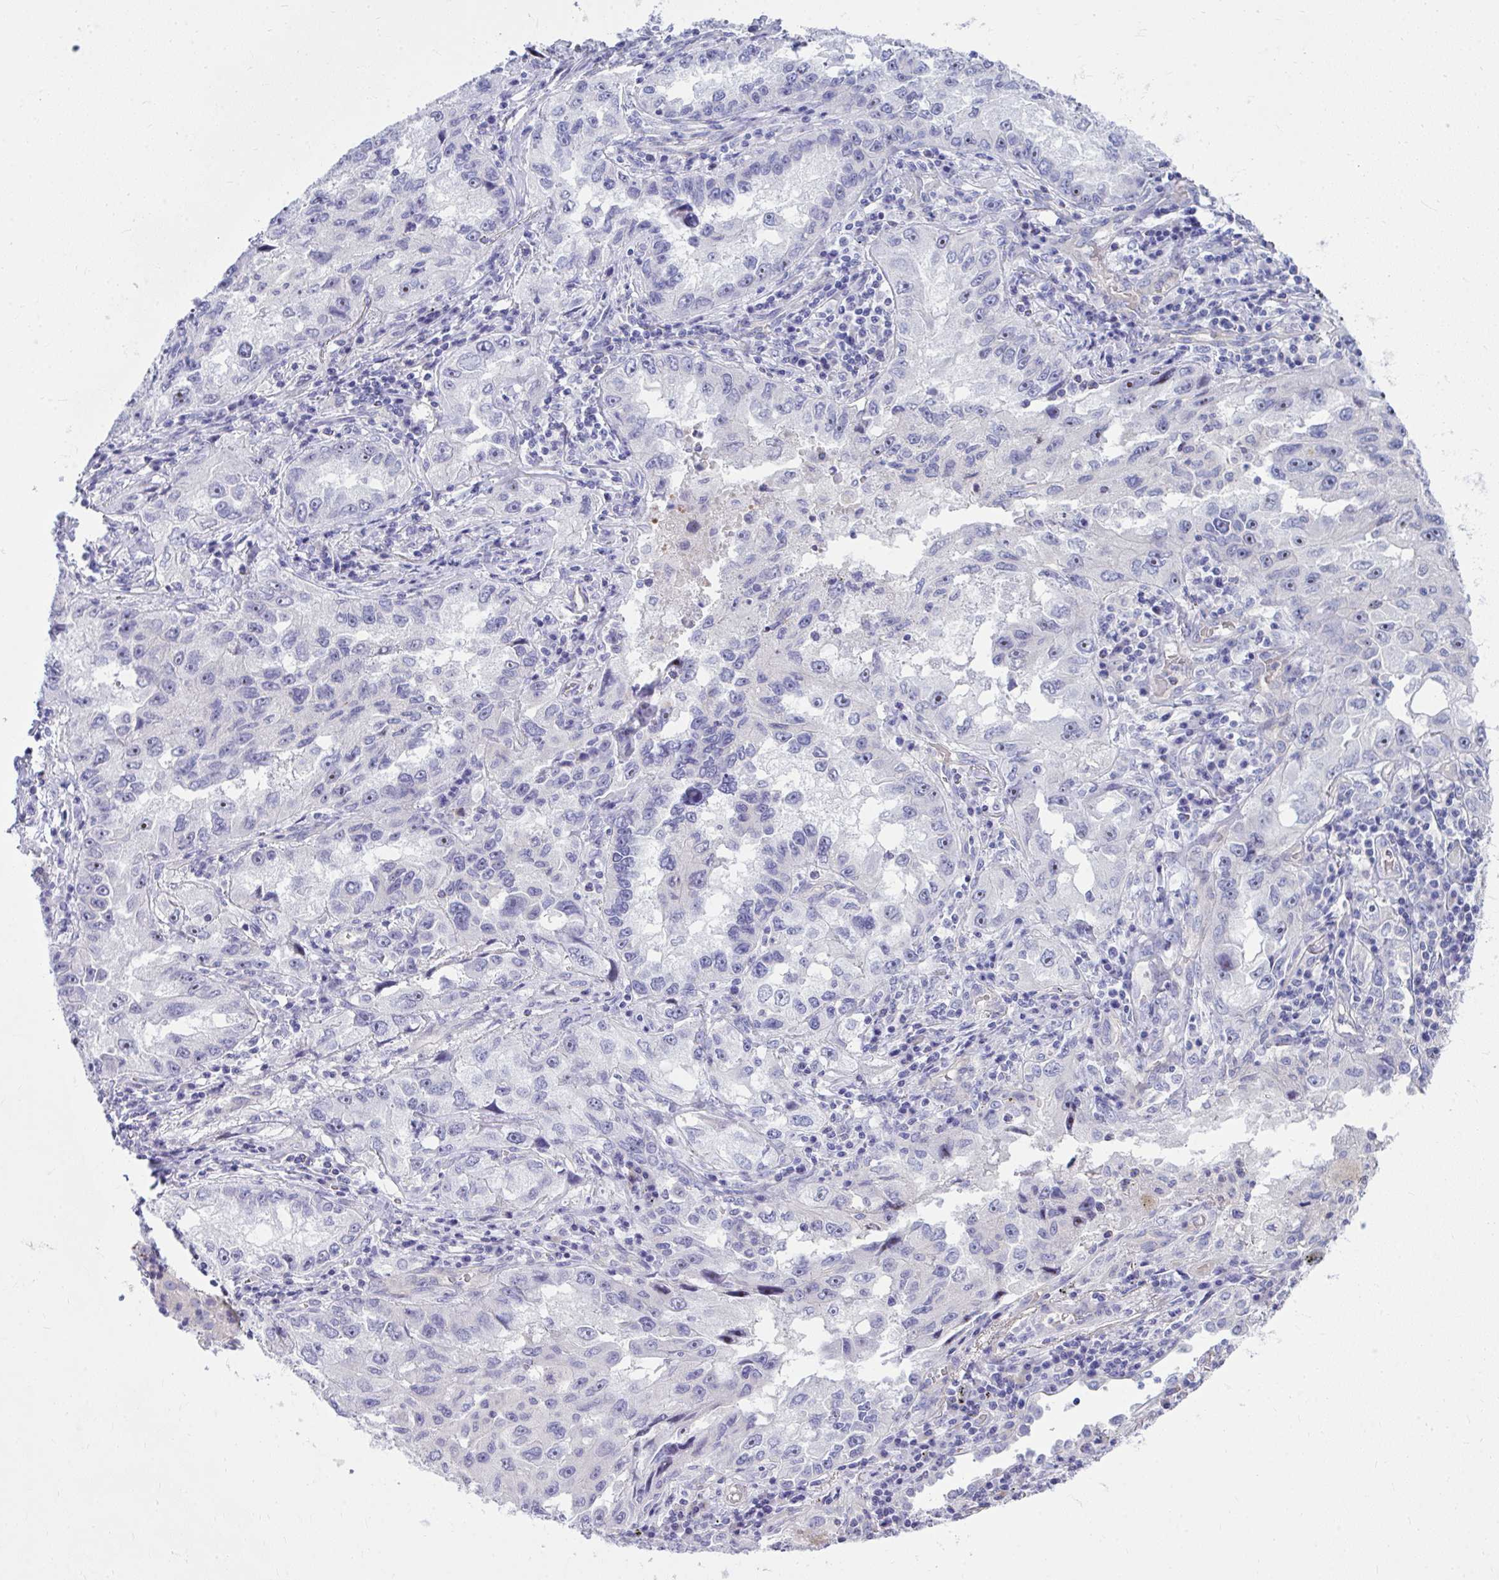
{"staining": {"intensity": "negative", "quantity": "none", "location": "none"}, "tissue": "lung cancer", "cell_type": "Tumor cells", "image_type": "cancer", "snomed": [{"axis": "morphology", "description": "Adenocarcinoma, NOS"}, {"axis": "topography", "description": "Lung"}], "caption": "Tumor cells show no significant positivity in lung cancer (adenocarcinoma).", "gene": "LRRC36", "patient": {"sex": "female", "age": 73}}